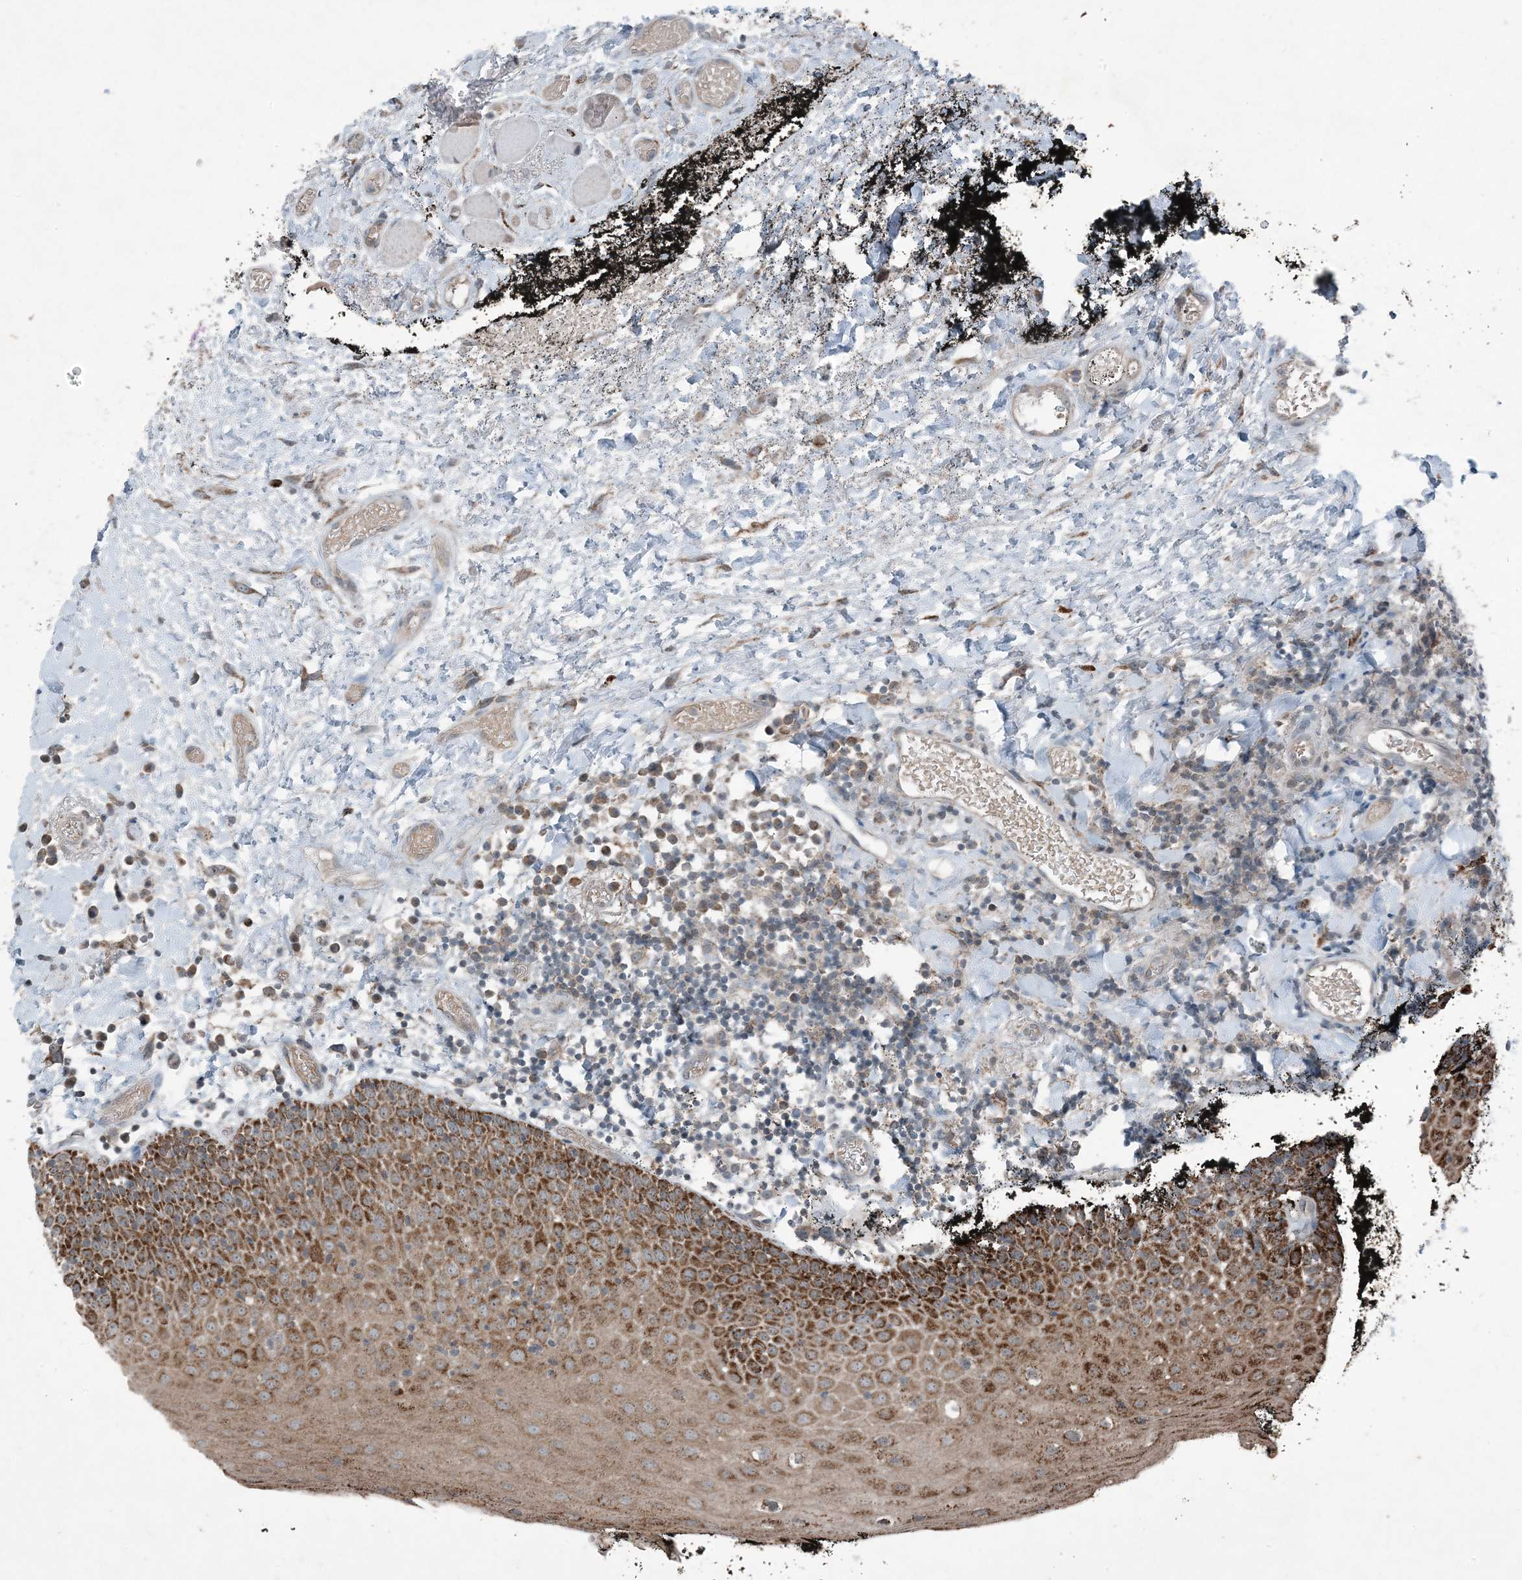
{"staining": {"intensity": "strong", "quantity": "25%-75%", "location": "cytoplasmic/membranous"}, "tissue": "oral mucosa", "cell_type": "Squamous epithelial cells", "image_type": "normal", "snomed": [{"axis": "morphology", "description": "Normal tissue, NOS"}, {"axis": "topography", "description": "Oral tissue"}], "caption": "Oral mucosa stained with DAB (3,3'-diaminobenzidine) immunohistochemistry (IHC) demonstrates high levels of strong cytoplasmic/membranous expression in about 25%-75% of squamous epithelial cells.", "gene": "PC", "patient": {"sex": "male", "age": 74}}